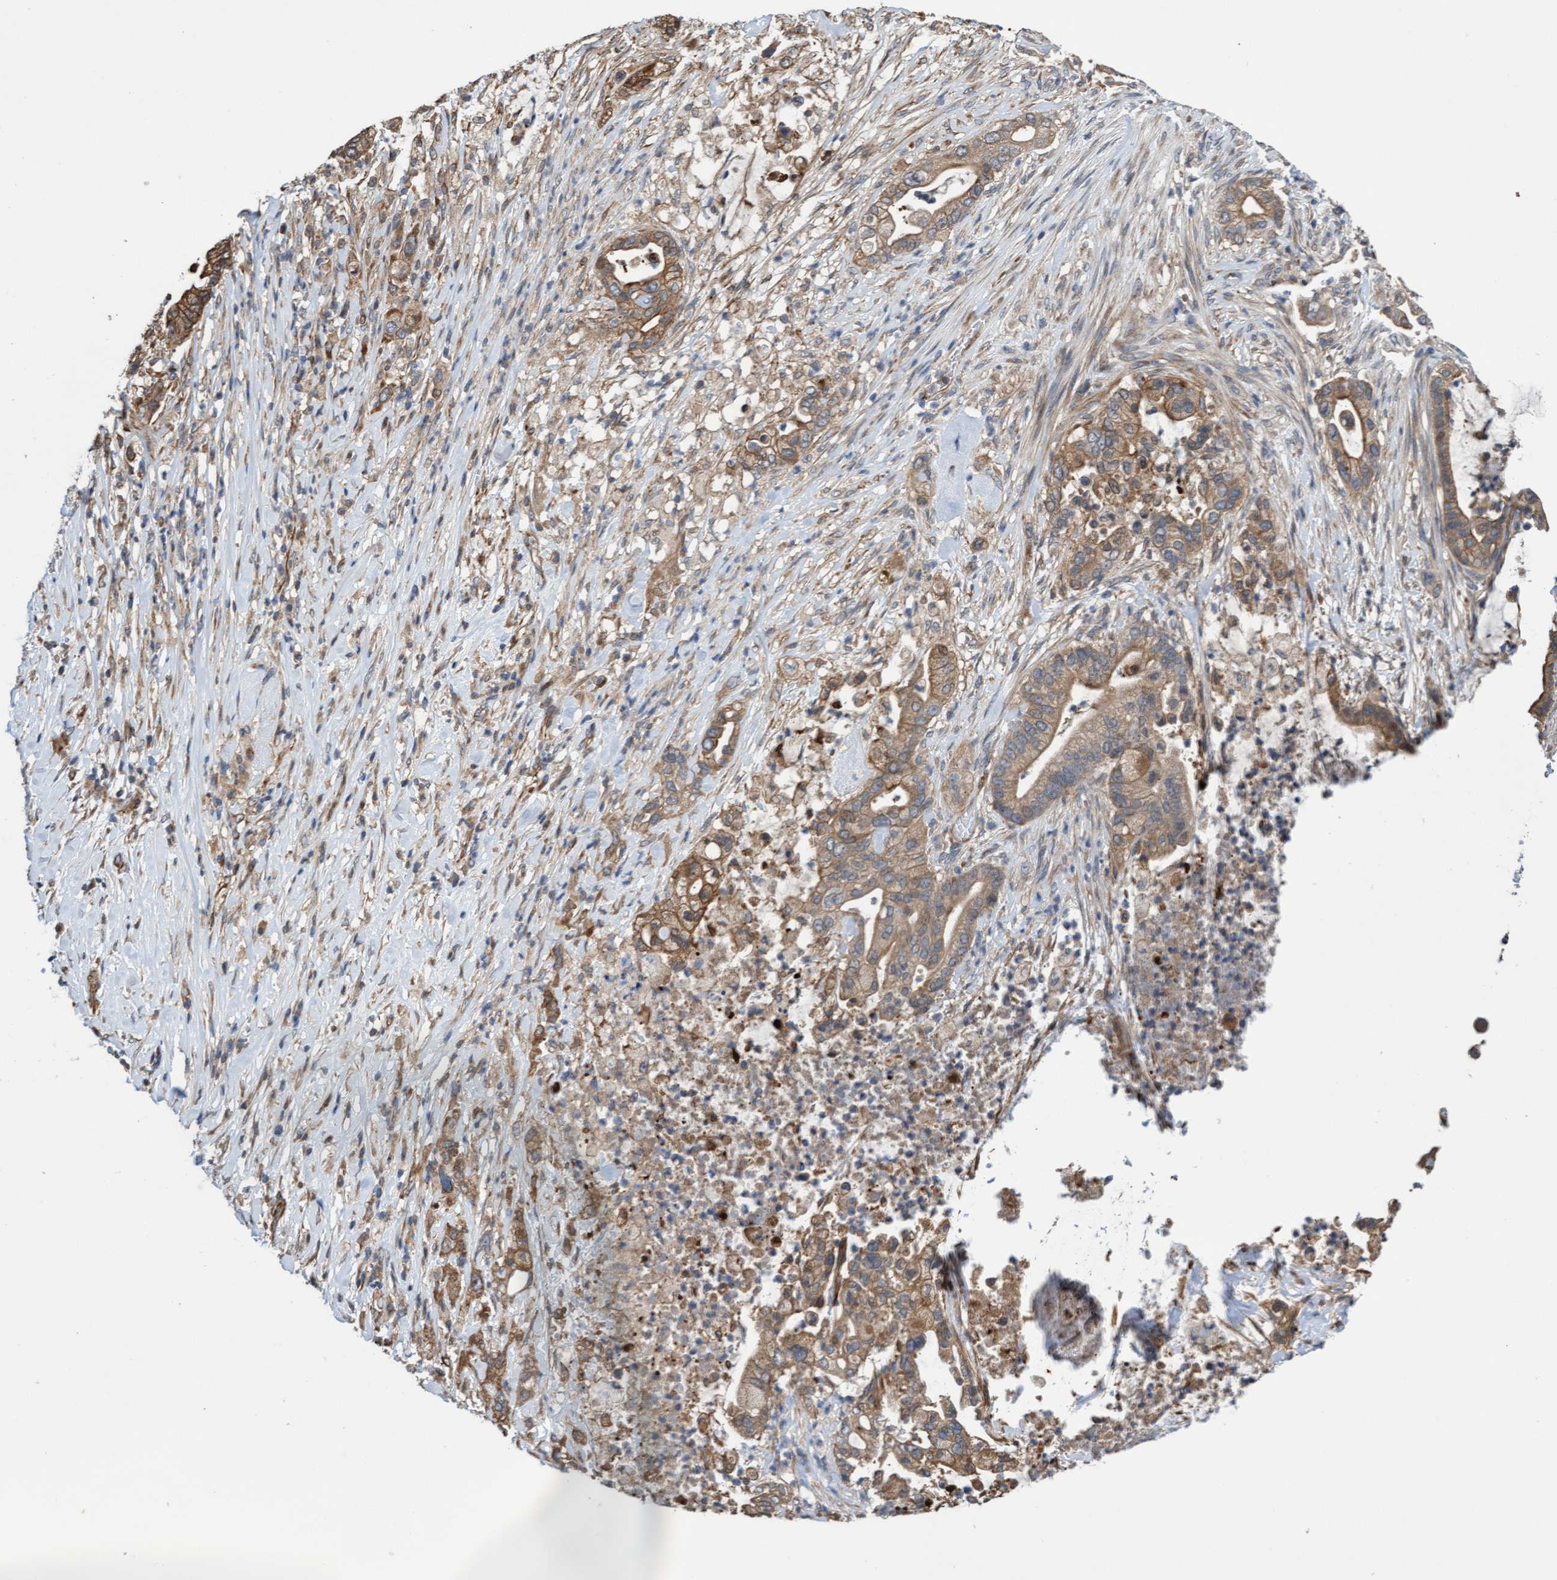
{"staining": {"intensity": "moderate", "quantity": ">75%", "location": "cytoplasmic/membranous"}, "tissue": "pancreatic cancer", "cell_type": "Tumor cells", "image_type": "cancer", "snomed": [{"axis": "morphology", "description": "Adenocarcinoma, NOS"}, {"axis": "topography", "description": "Pancreas"}], "caption": "Pancreatic cancer (adenocarcinoma) stained for a protein demonstrates moderate cytoplasmic/membranous positivity in tumor cells.", "gene": "ITFG1", "patient": {"sex": "male", "age": 69}}